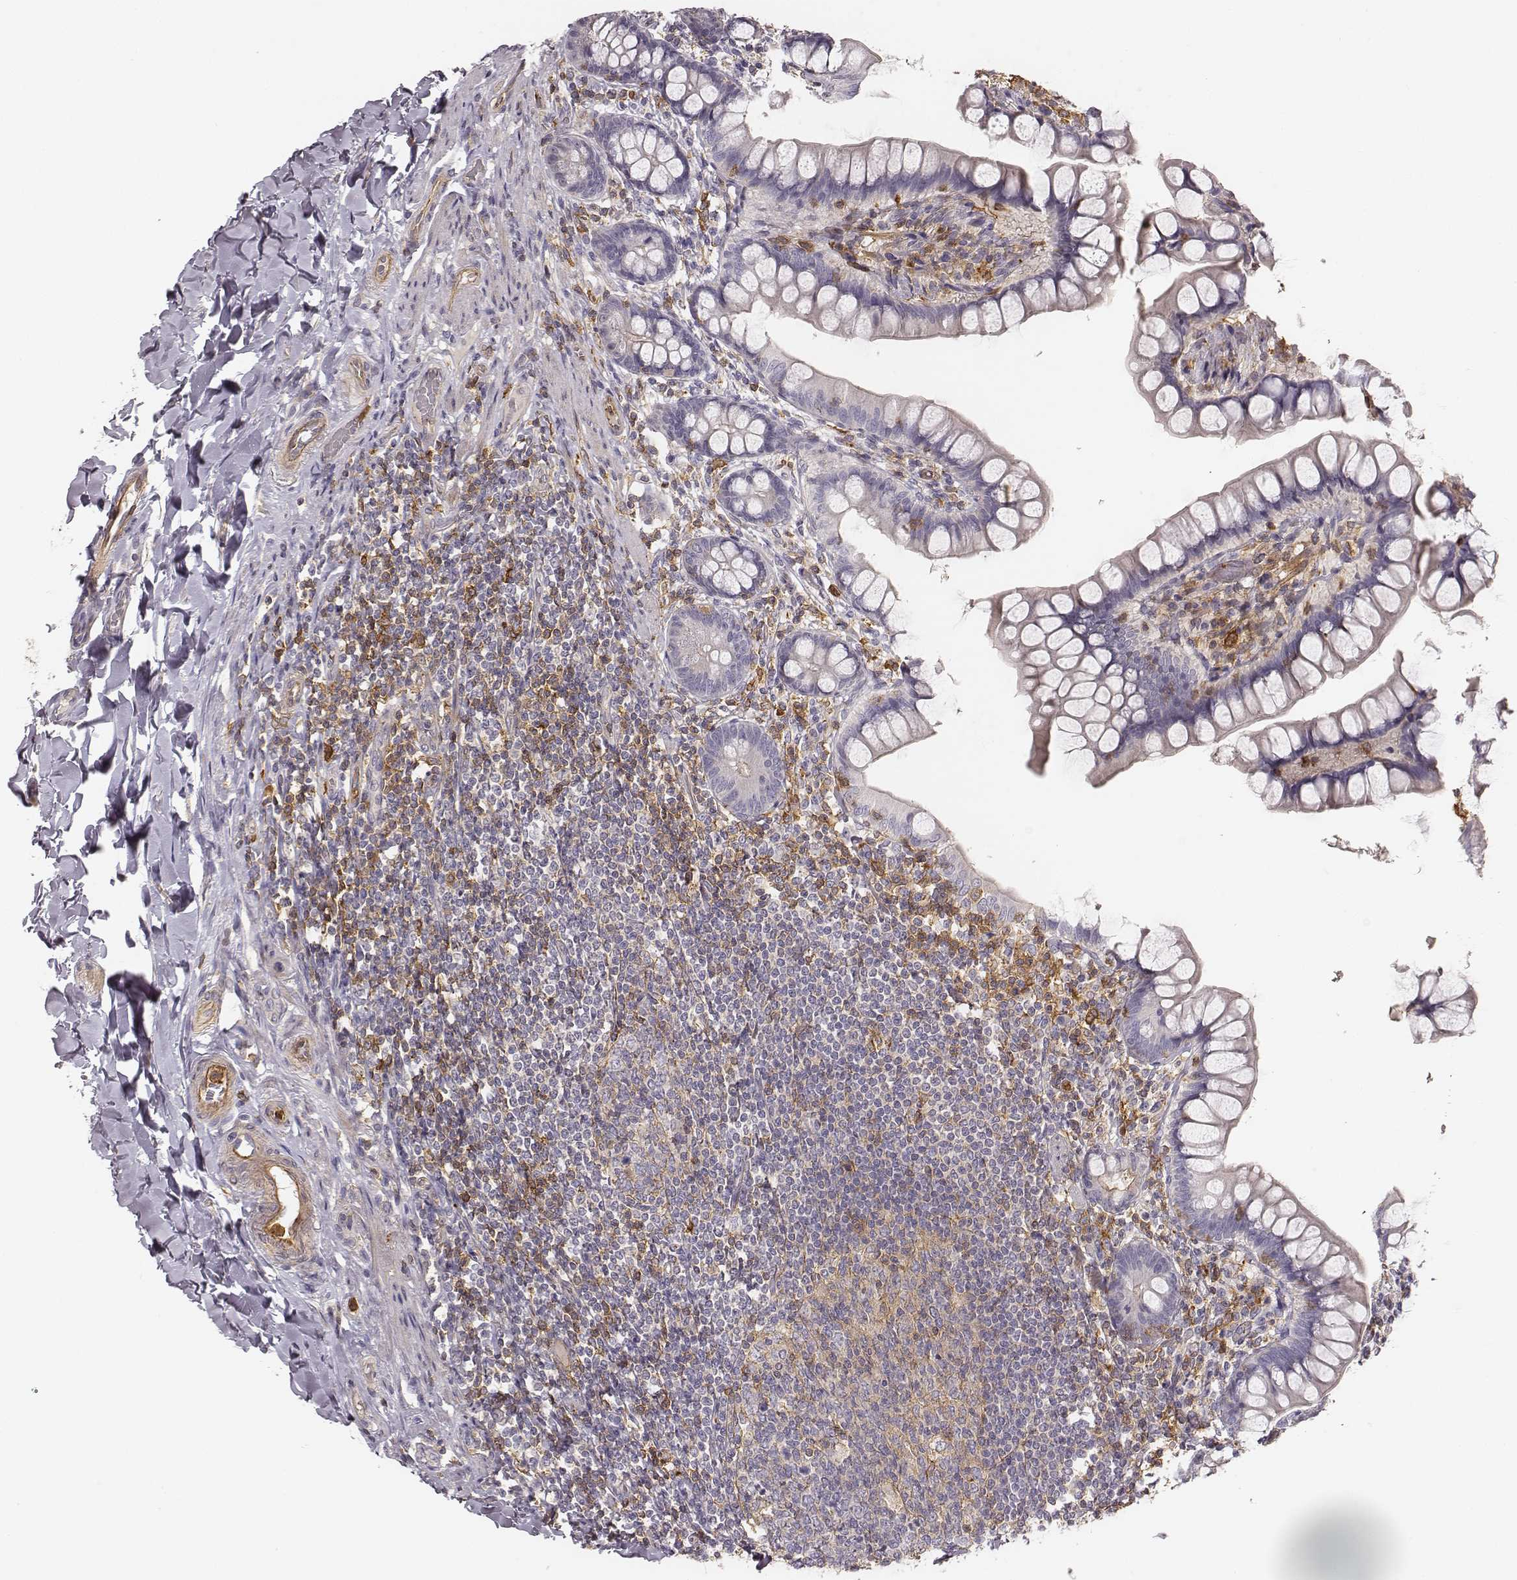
{"staining": {"intensity": "negative", "quantity": "none", "location": "none"}, "tissue": "small intestine", "cell_type": "Glandular cells", "image_type": "normal", "snomed": [{"axis": "morphology", "description": "Normal tissue, NOS"}, {"axis": "topography", "description": "Small intestine"}], "caption": "Small intestine stained for a protein using IHC shows no positivity glandular cells.", "gene": "ZYX", "patient": {"sex": "male", "age": 70}}